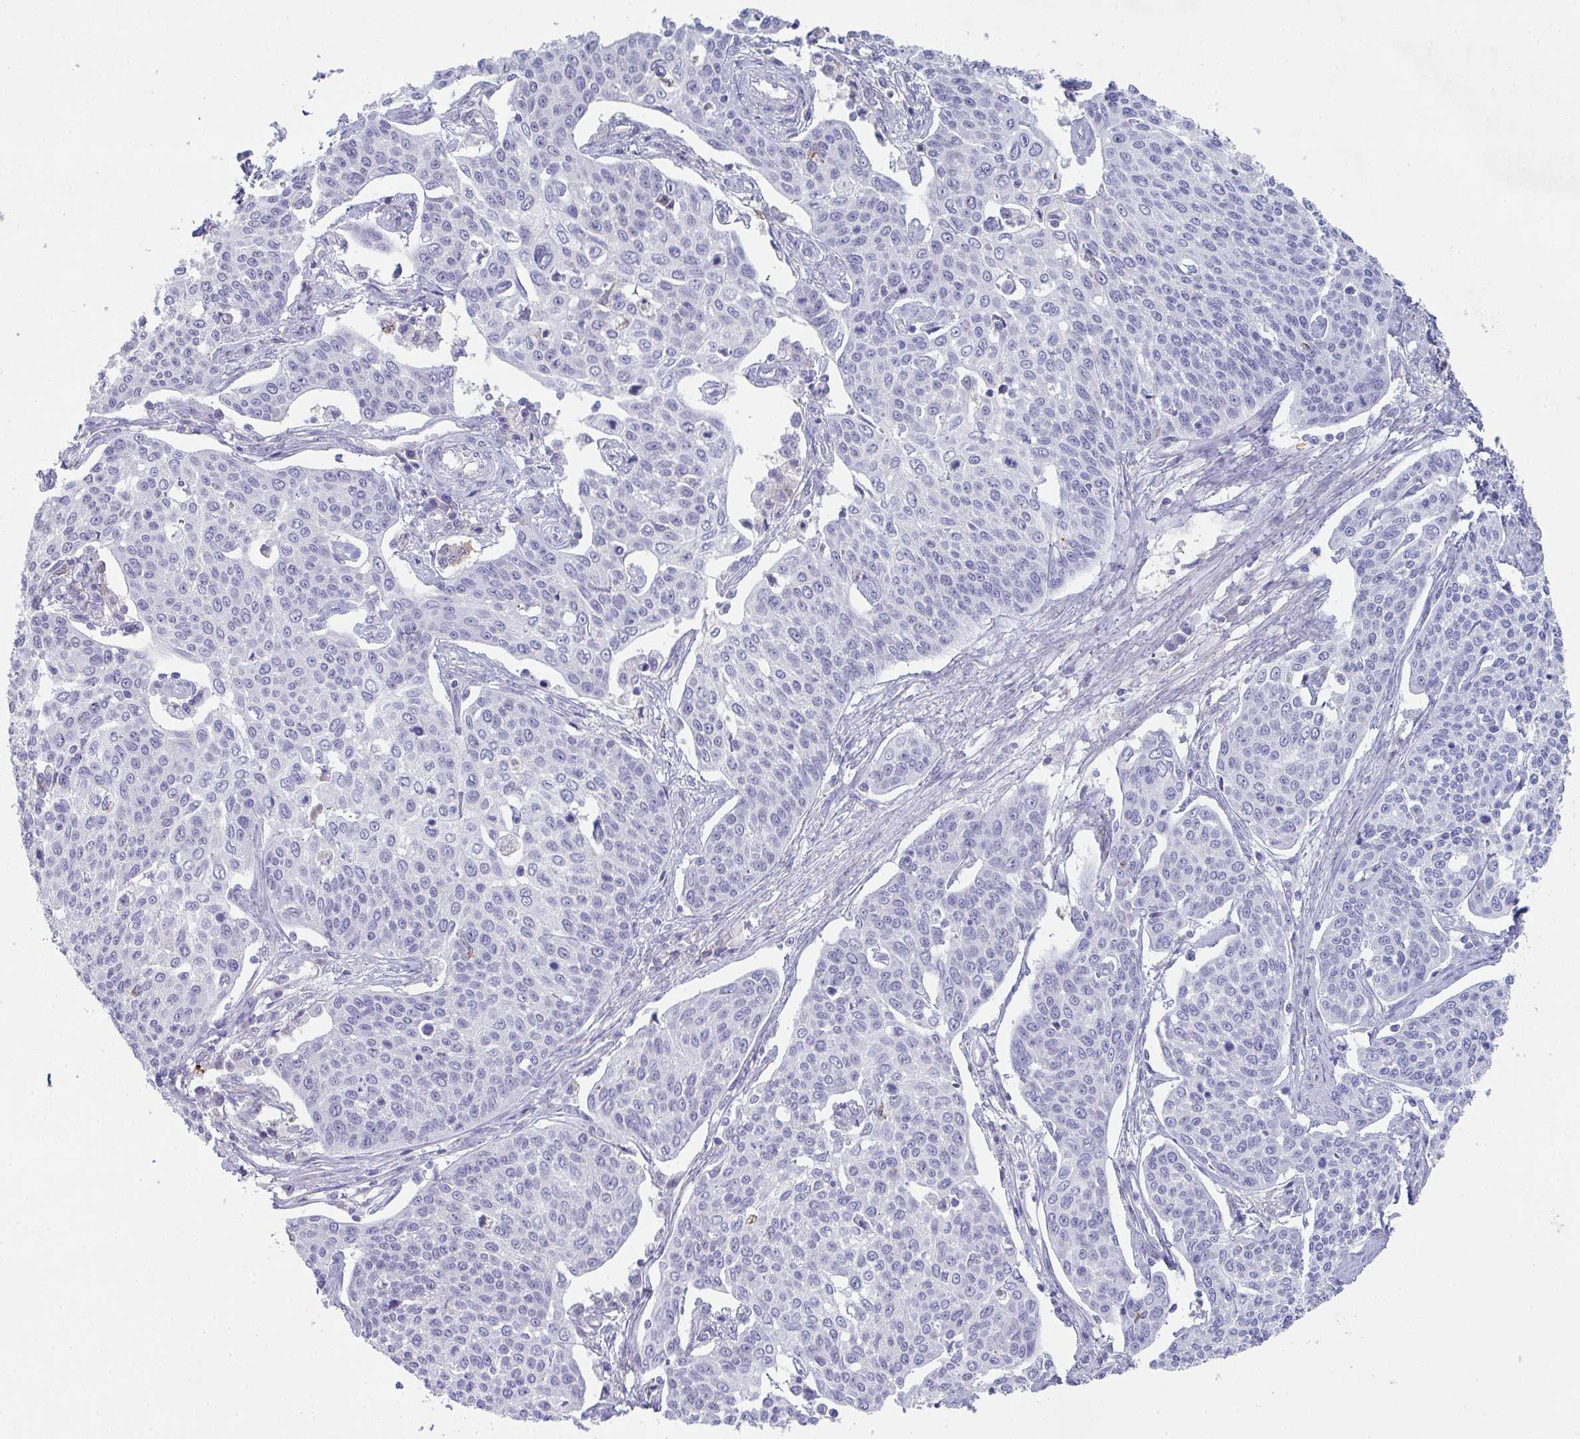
{"staining": {"intensity": "negative", "quantity": "none", "location": "none"}, "tissue": "cervical cancer", "cell_type": "Tumor cells", "image_type": "cancer", "snomed": [{"axis": "morphology", "description": "Squamous cell carcinoma, NOS"}, {"axis": "topography", "description": "Cervix"}], "caption": "Protein analysis of cervical cancer shows no significant expression in tumor cells.", "gene": "ADAM21", "patient": {"sex": "female", "age": 34}}